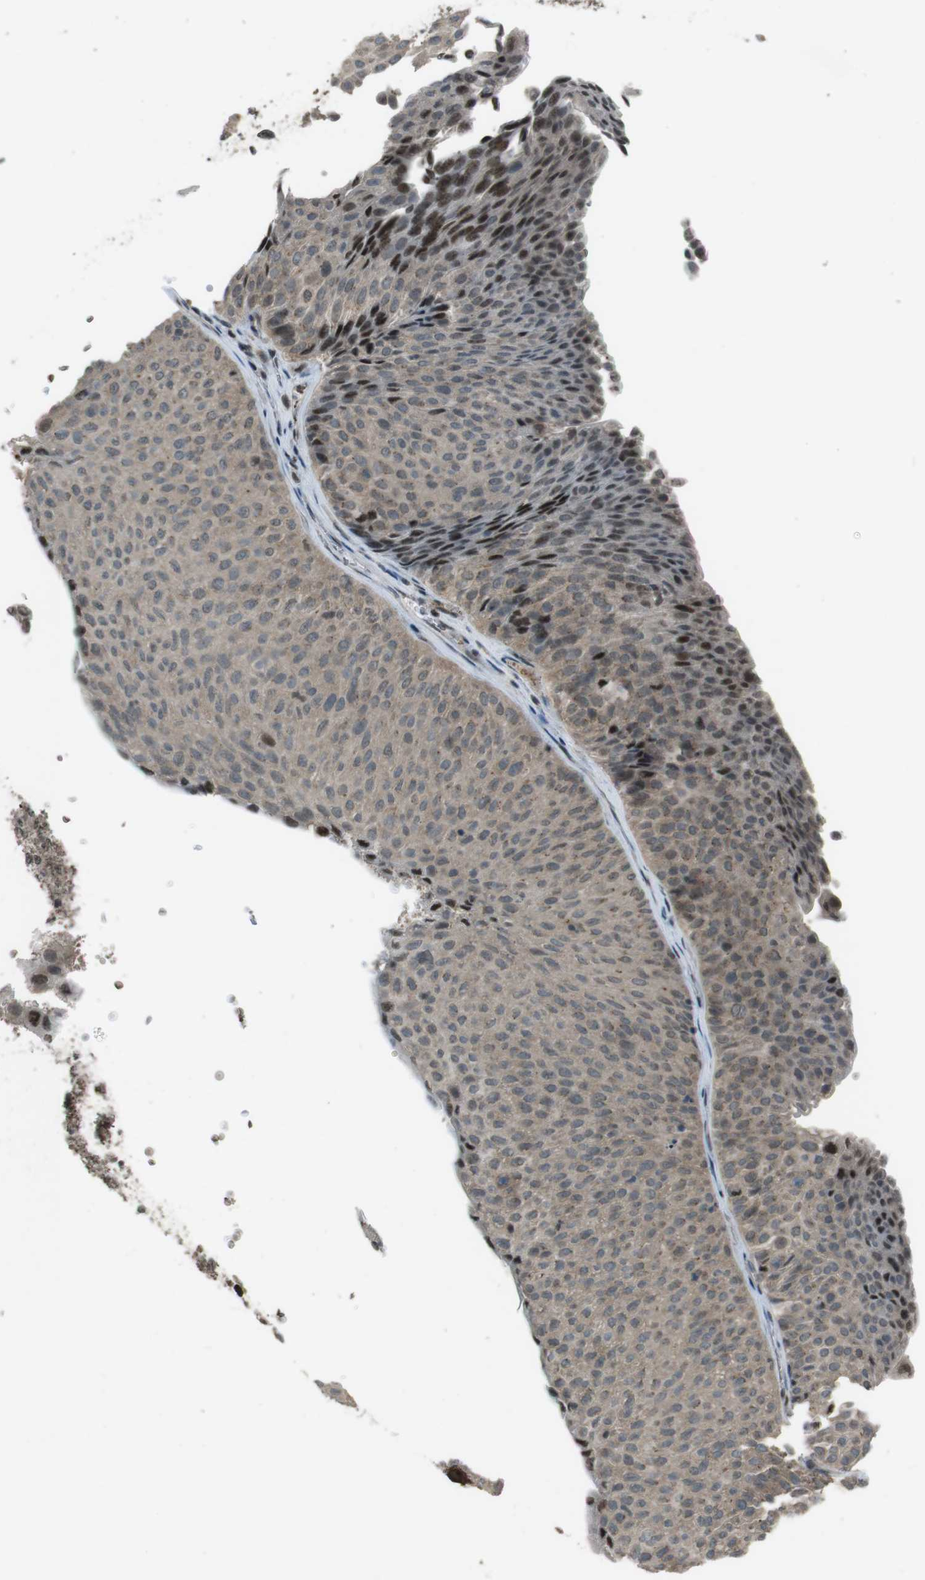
{"staining": {"intensity": "strong", "quantity": "<25%", "location": "nuclear"}, "tissue": "urothelial cancer", "cell_type": "Tumor cells", "image_type": "cancer", "snomed": [{"axis": "morphology", "description": "Urothelial carcinoma, Low grade"}, {"axis": "topography", "description": "Urinary bladder"}], "caption": "A brown stain highlights strong nuclear staining of a protein in human urothelial cancer tumor cells.", "gene": "SLITRK5", "patient": {"sex": "male", "age": 78}}